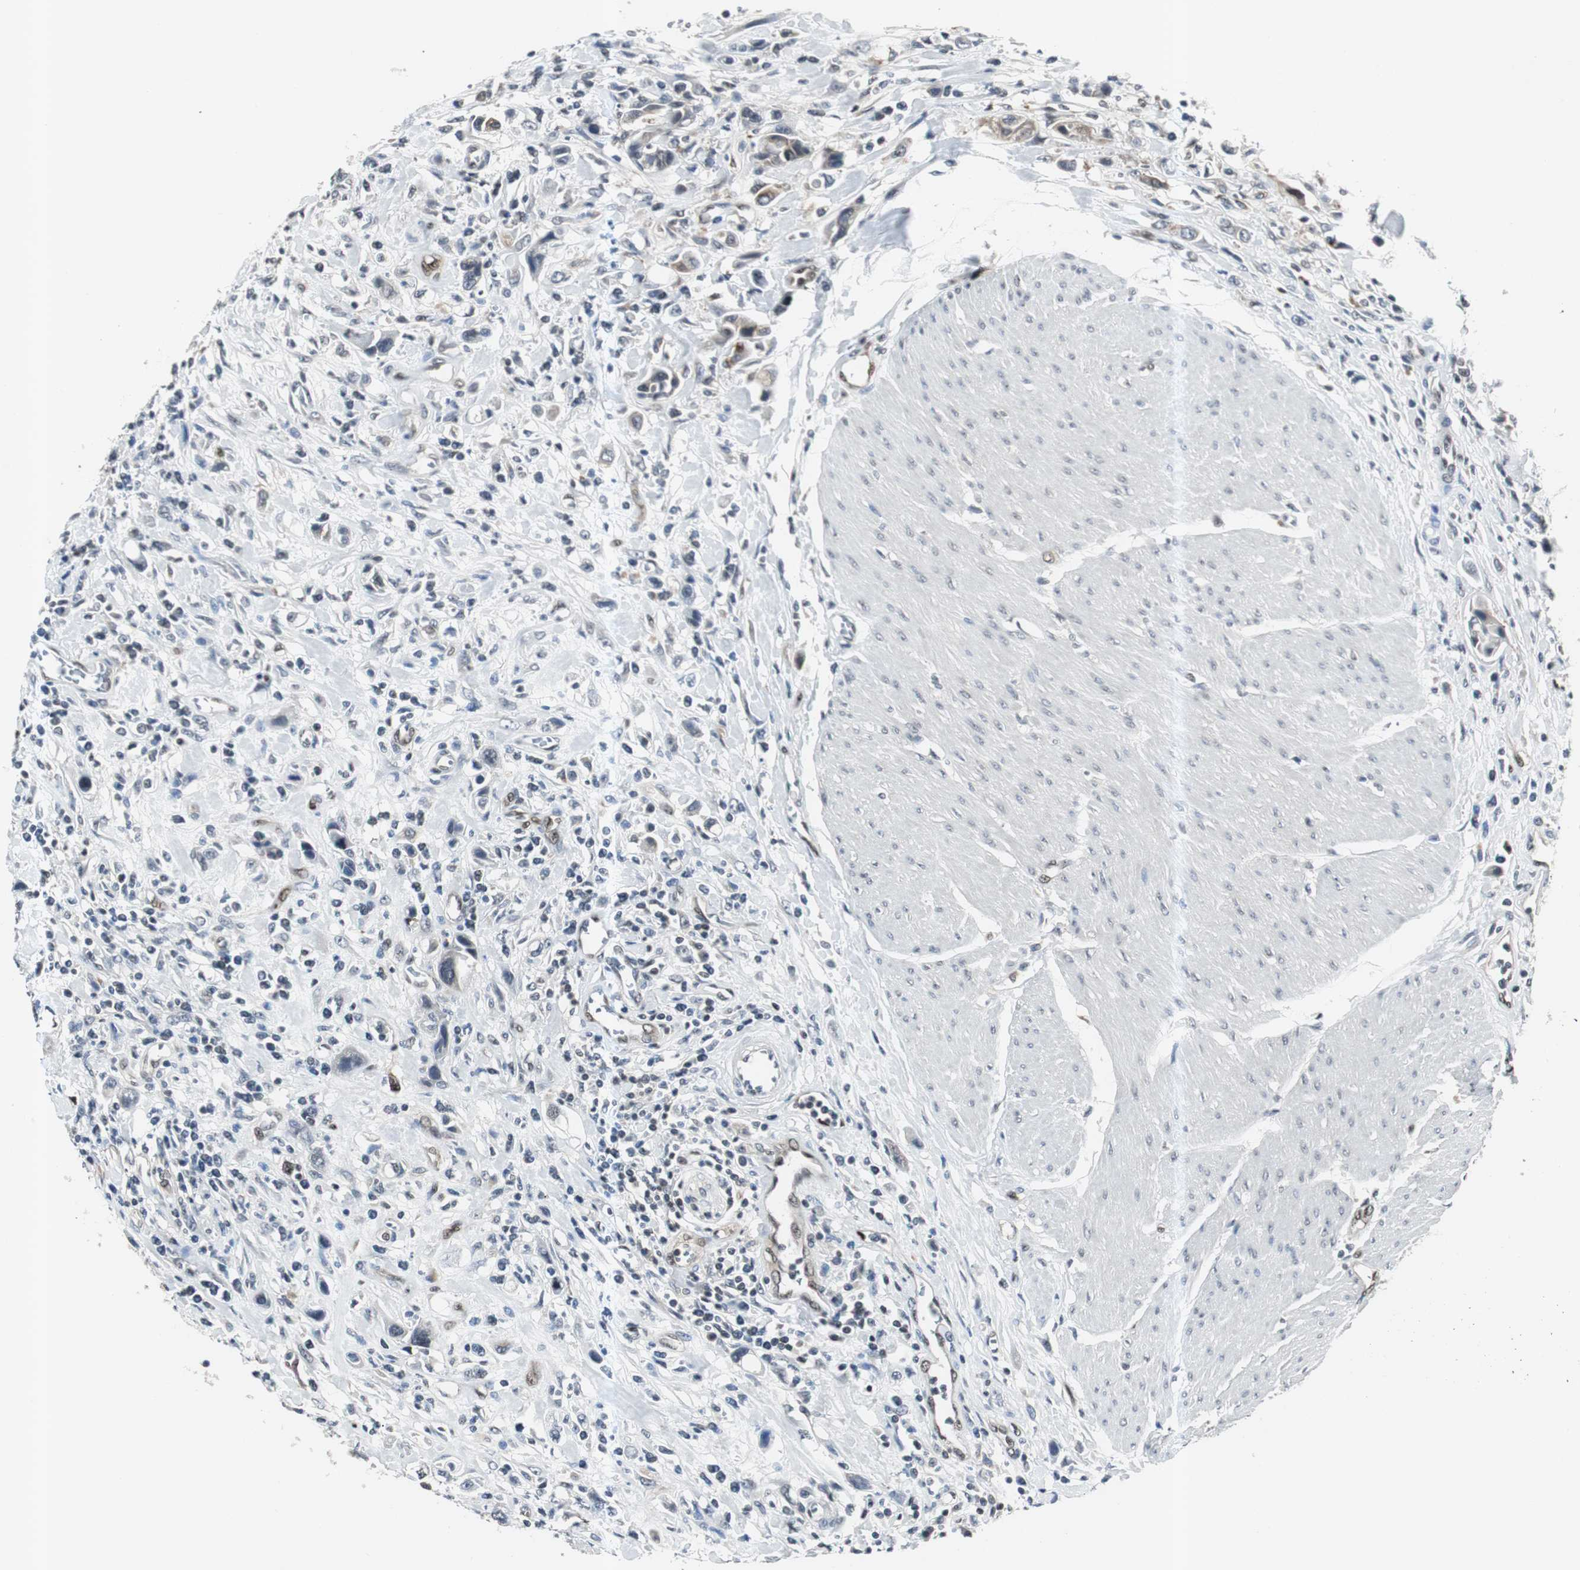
{"staining": {"intensity": "negative", "quantity": "none", "location": "none"}, "tissue": "urothelial cancer", "cell_type": "Tumor cells", "image_type": "cancer", "snomed": [{"axis": "morphology", "description": "Urothelial carcinoma, High grade"}, {"axis": "topography", "description": "Urinary bladder"}], "caption": "Urothelial cancer stained for a protein using immunohistochemistry exhibits no expression tumor cells.", "gene": "SMAD1", "patient": {"sex": "male", "age": 50}}